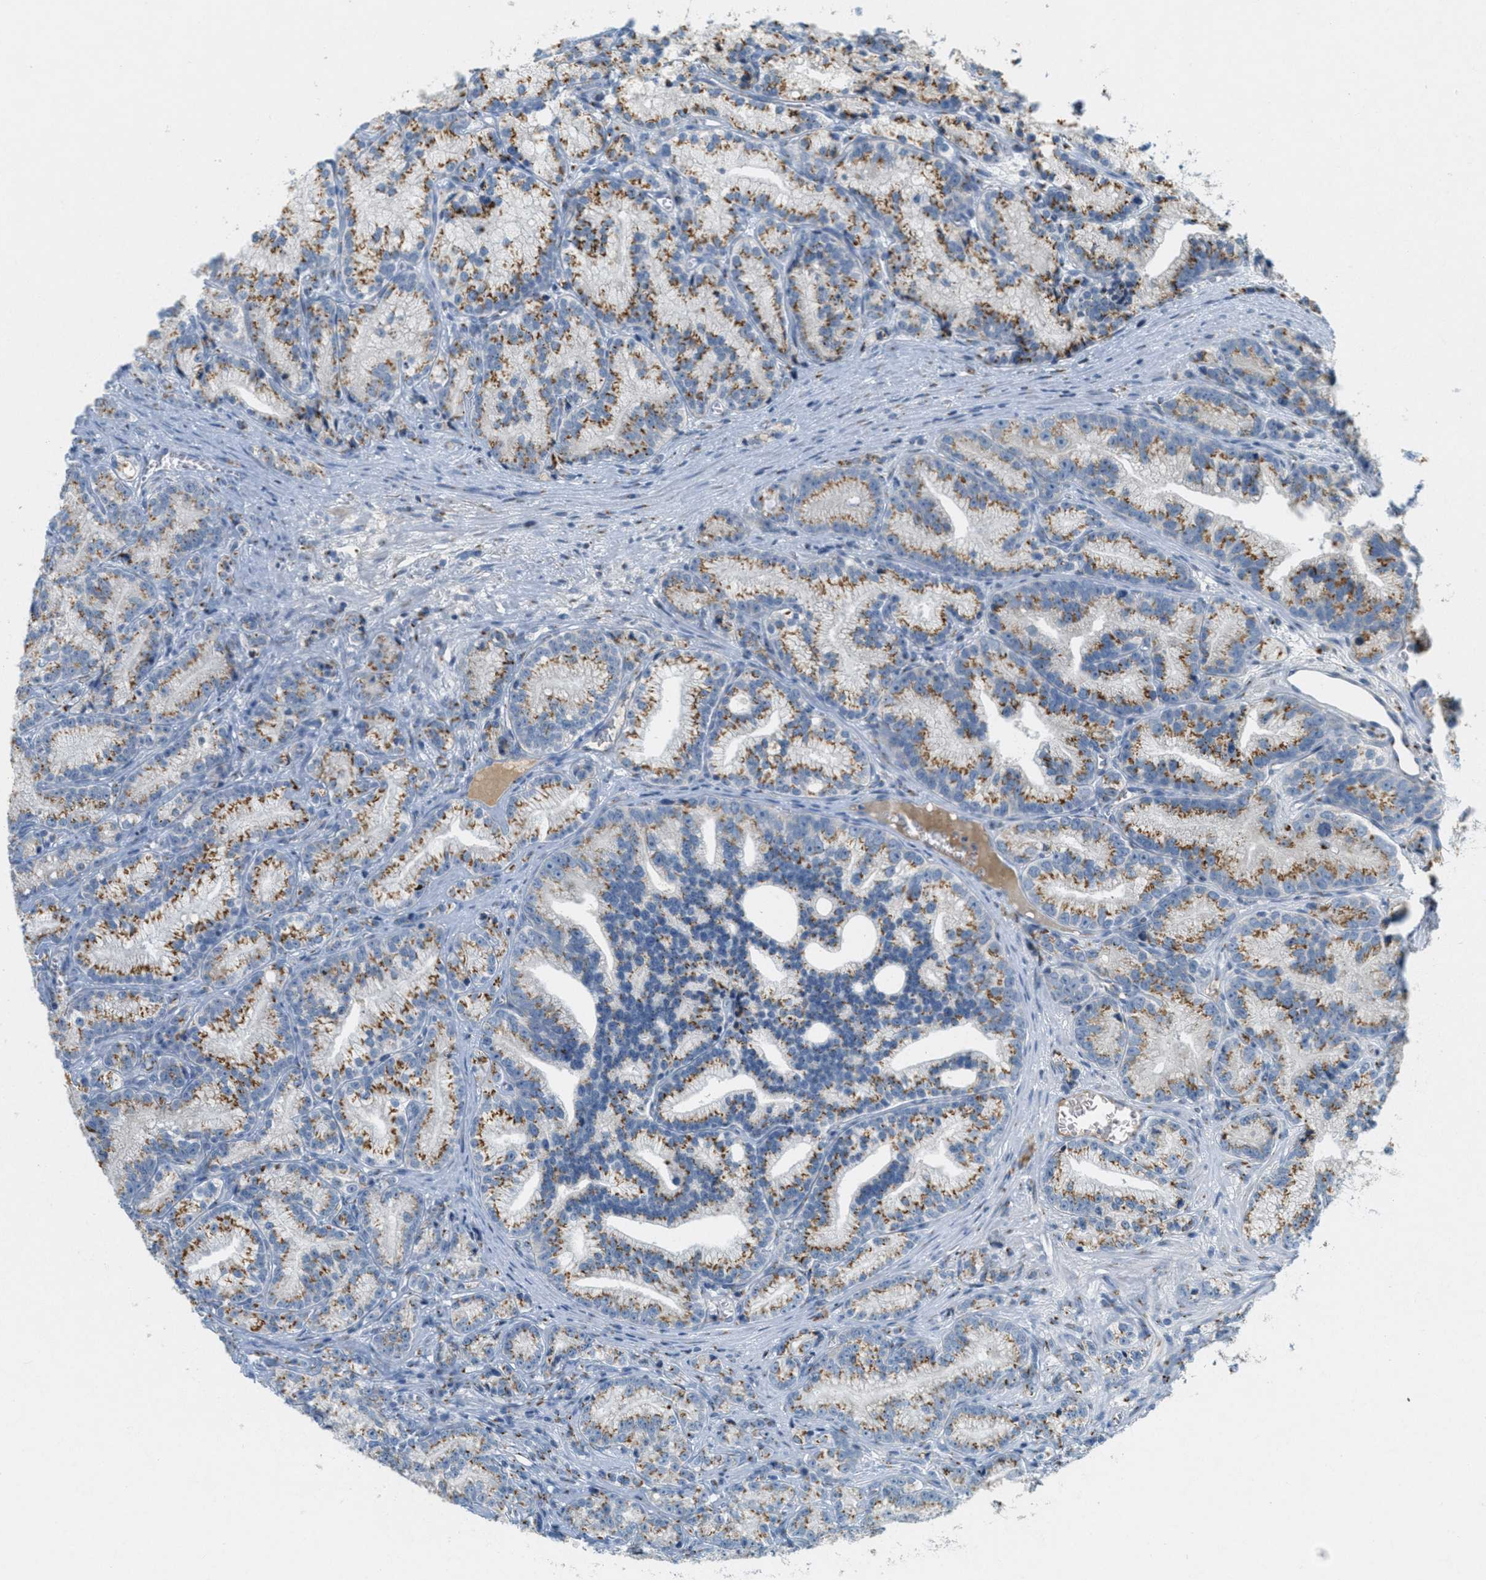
{"staining": {"intensity": "moderate", "quantity": ">75%", "location": "cytoplasmic/membranous"}, "tissue": "prostate cancer", "cell_type": "Tumor cells", "image_type": "cancer", "snomed": [{"axis": "morphology", "description": "Adenocarcinoma, Low grade"}, {"axis": "topography", "description": "Prostate"}], "caption": "Immunohistochemical staining of prostate cancer shows moderate cytoplasmic/membranous protein expression in about >75% of tumor cells.", "gene": "ENTPD4", "patient": {"sex": "male", "age": 89}}